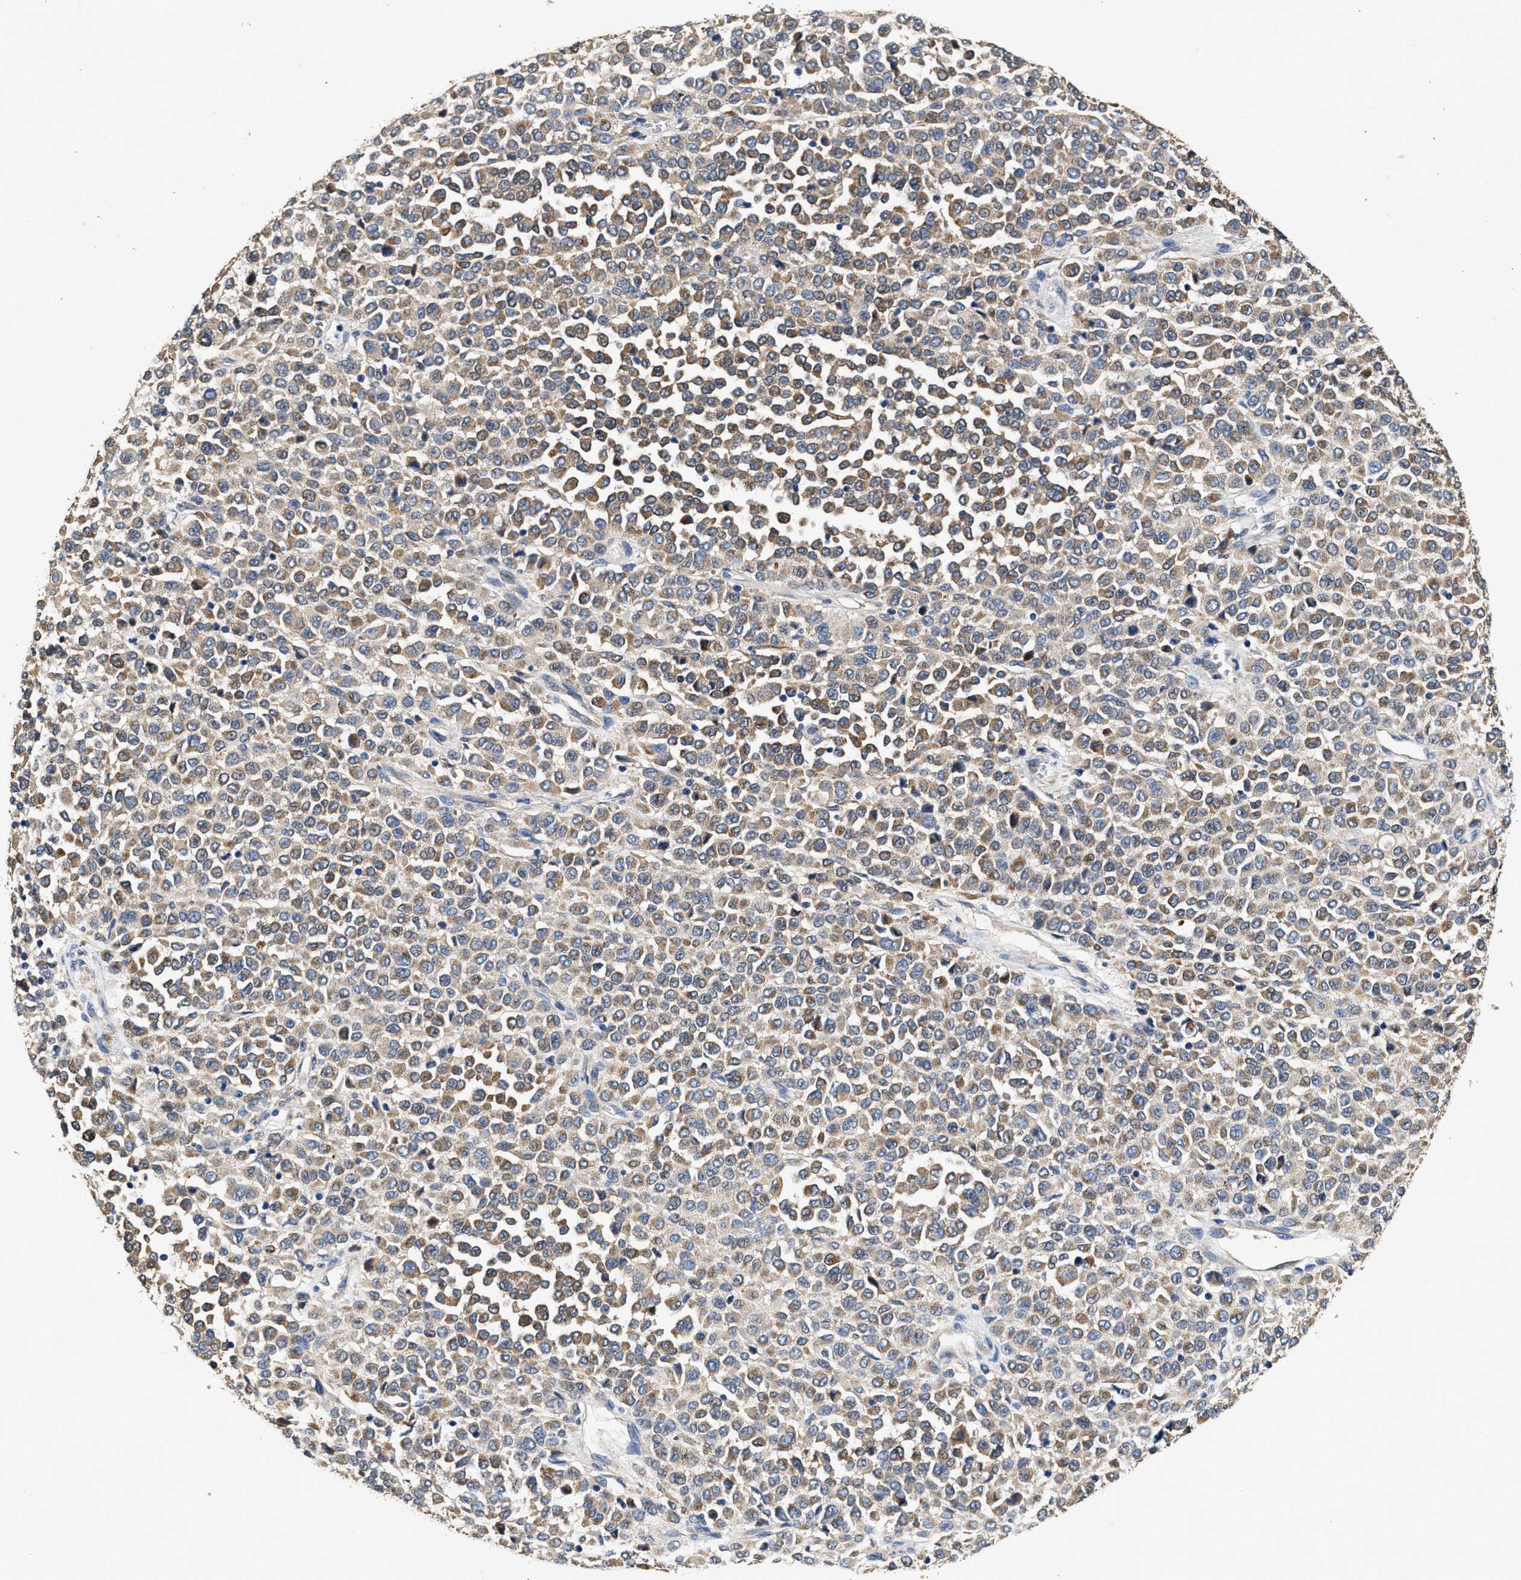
{"staining": {"intensity": "moderate", "quantity": ">75%", "location": "cytoplasmic/membranous"}, "tissue": "melanoma", "cell_type": "Tumor cells", "image_type": "cancer", "snomed": [{"axis": "morphology", "description": "Malignant melanoma, Metastatic site"}, {"axis": "topography", "description": "Pancreas"}], "caption": "Immunohistochemical staining of malignant melanoma (metastatic site) demonstrates moderate cytoplasmic/membranous protein staining in approximately >75% of tumor cells. (IHC, brightfield microscopy, high magnification).", "gene": "PEG10", "patient": {"sex": "female", "age": 30}}